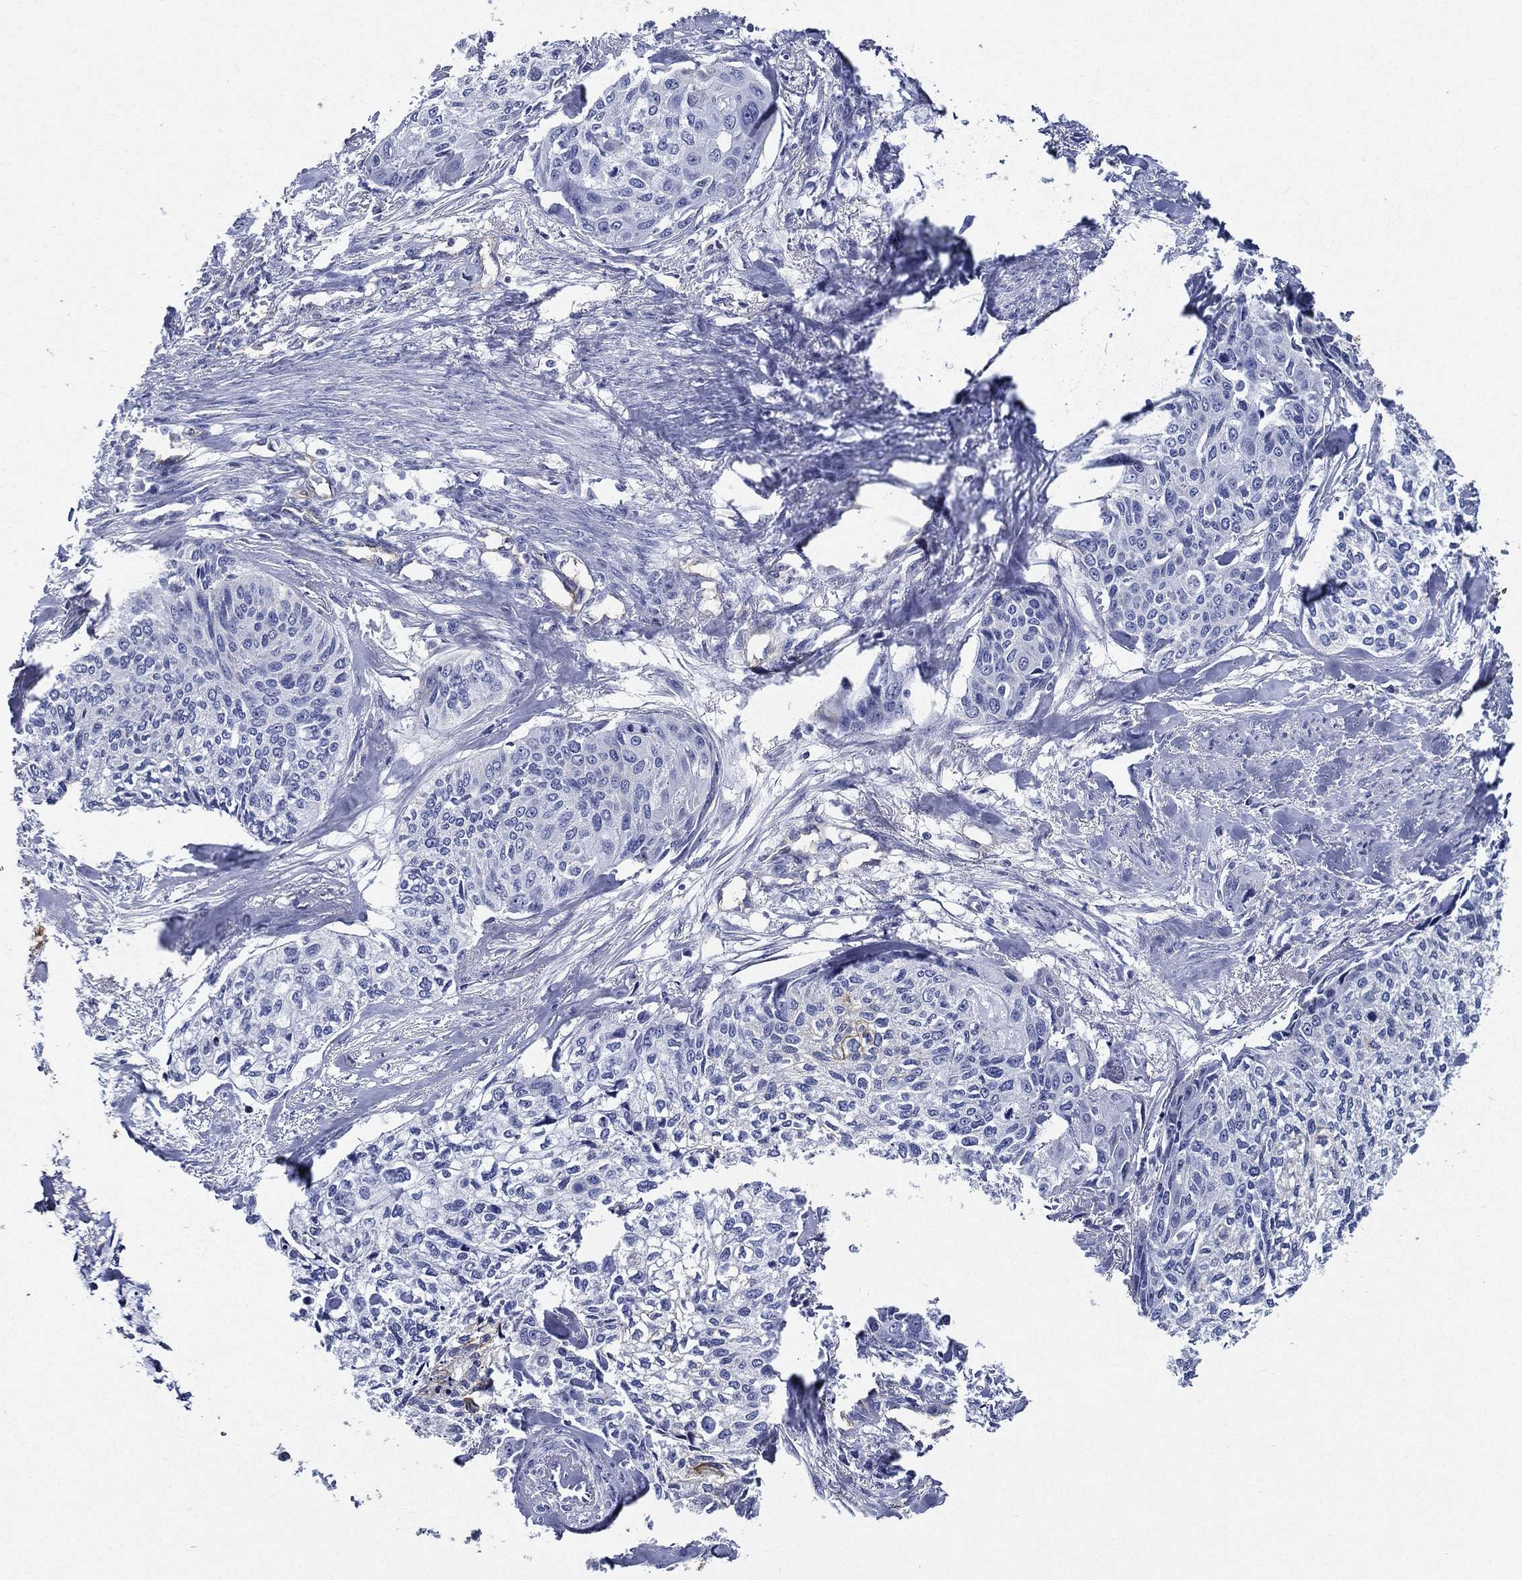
{"staining": {"intensity": "negative", "quantity": "none", "location": "none"}, "tissue": "cervical cancer", "cell_type": "Tumor cells", "image_type": "cancer", "snomed": [{"axis": "morphology", "description": "Squamous cell carcinoma, NOS"}, {"axis": "topography", "description": "Cervix"}], "caption": "This is an immunohistochemistry (IHC) image of human cervical cancer. There is no expression in tumor cells.", "gene": "NEDD9", "patient": {"sex": "female", "age": 58}}